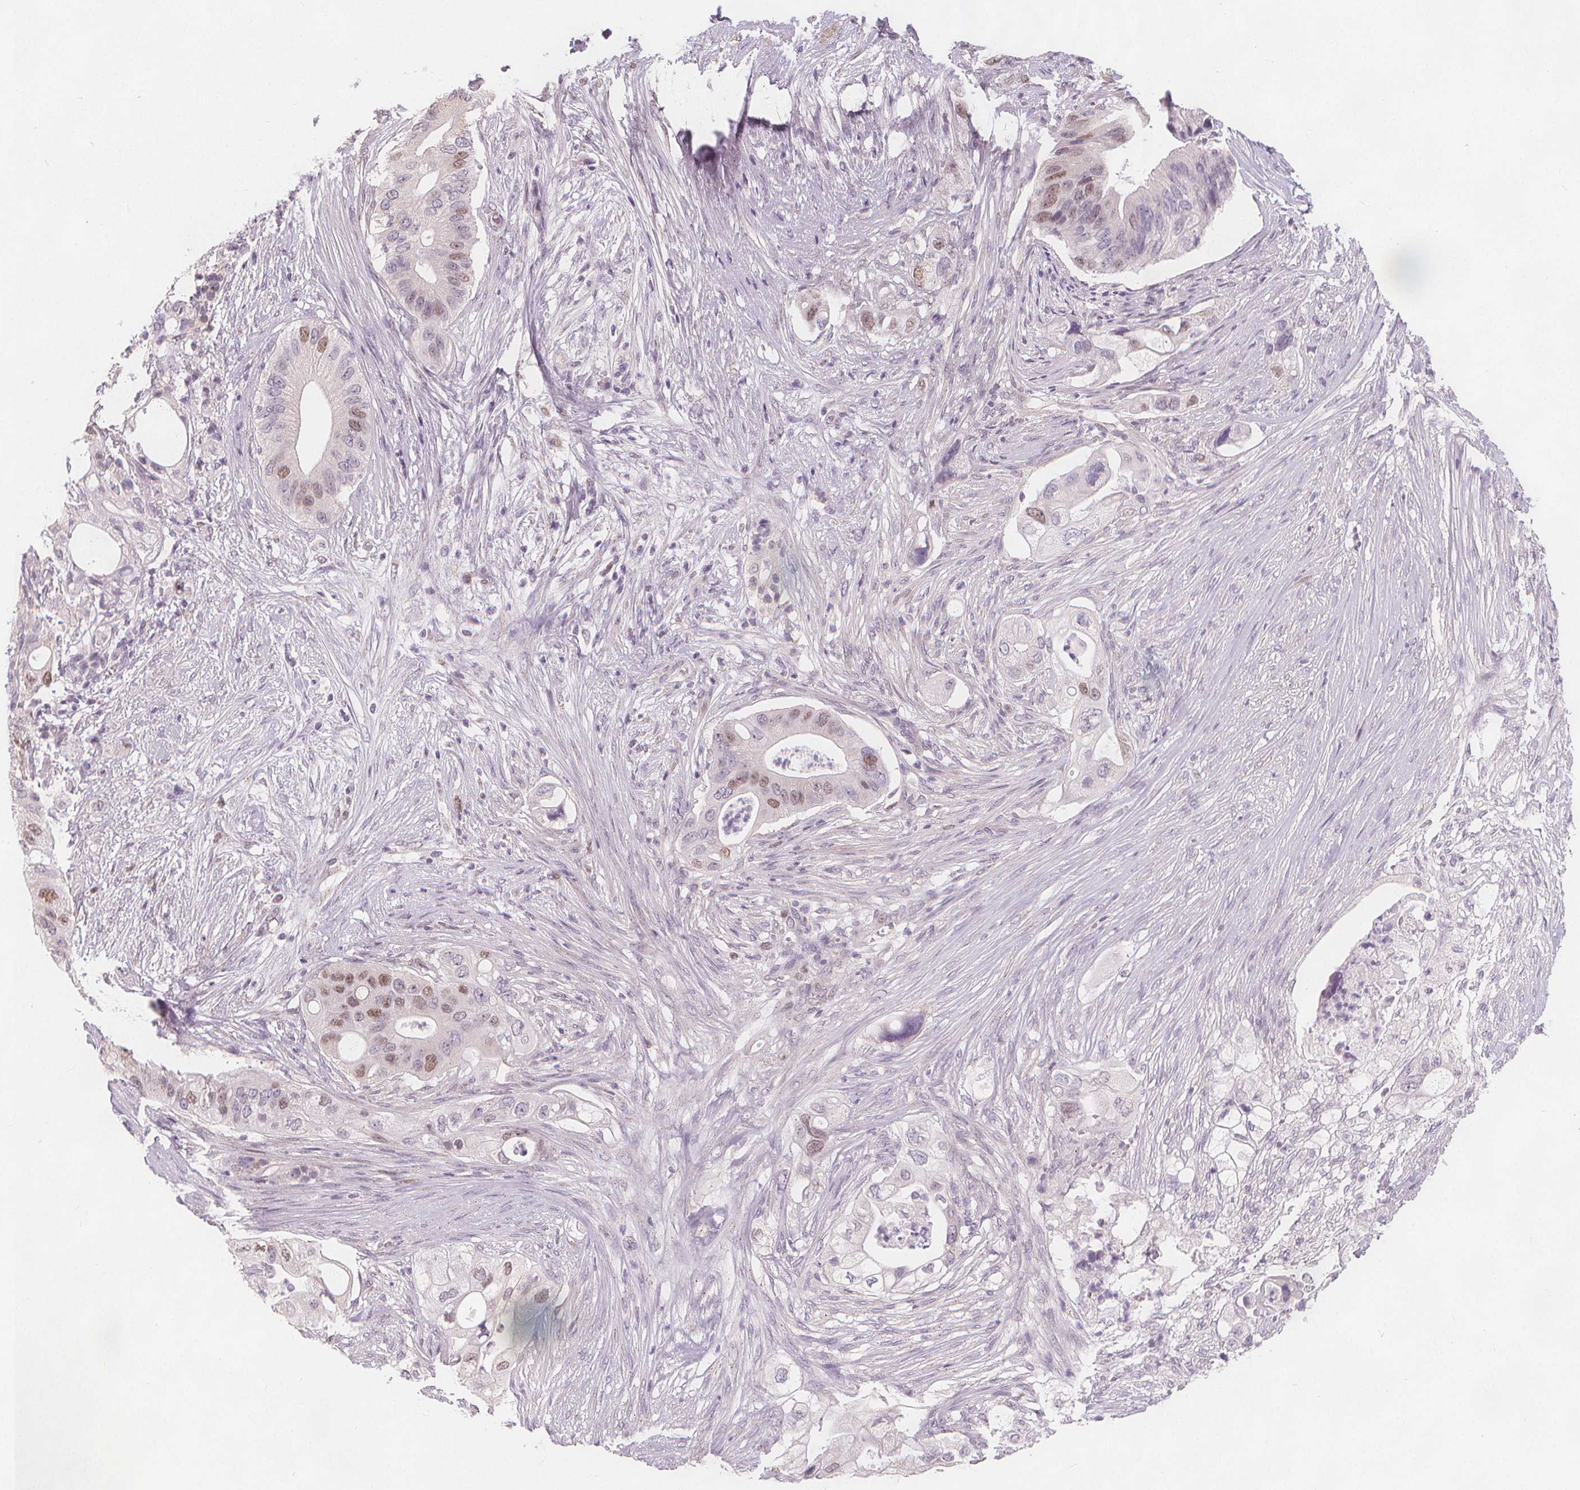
{"staining": {"intensity": "weak", "quantity": "25%-75%", "location": "nuclear"}, "tissue": "pancreatic cancer", "cell_type": "Tumor cells", "image_type": "cancer", "snomed": [{"axis": "morphology", "description": "Adenocarcinoma, NOS"}, {"axis": "topography", "description": "Pancreas"}], "caption": "IHC of human pancreatic cancer shows low levels of weak nuclear expression in about 25%-75% of tumor cells.", "gene": "TIPIN", "patient": {"sex": "female", "age": 72}}